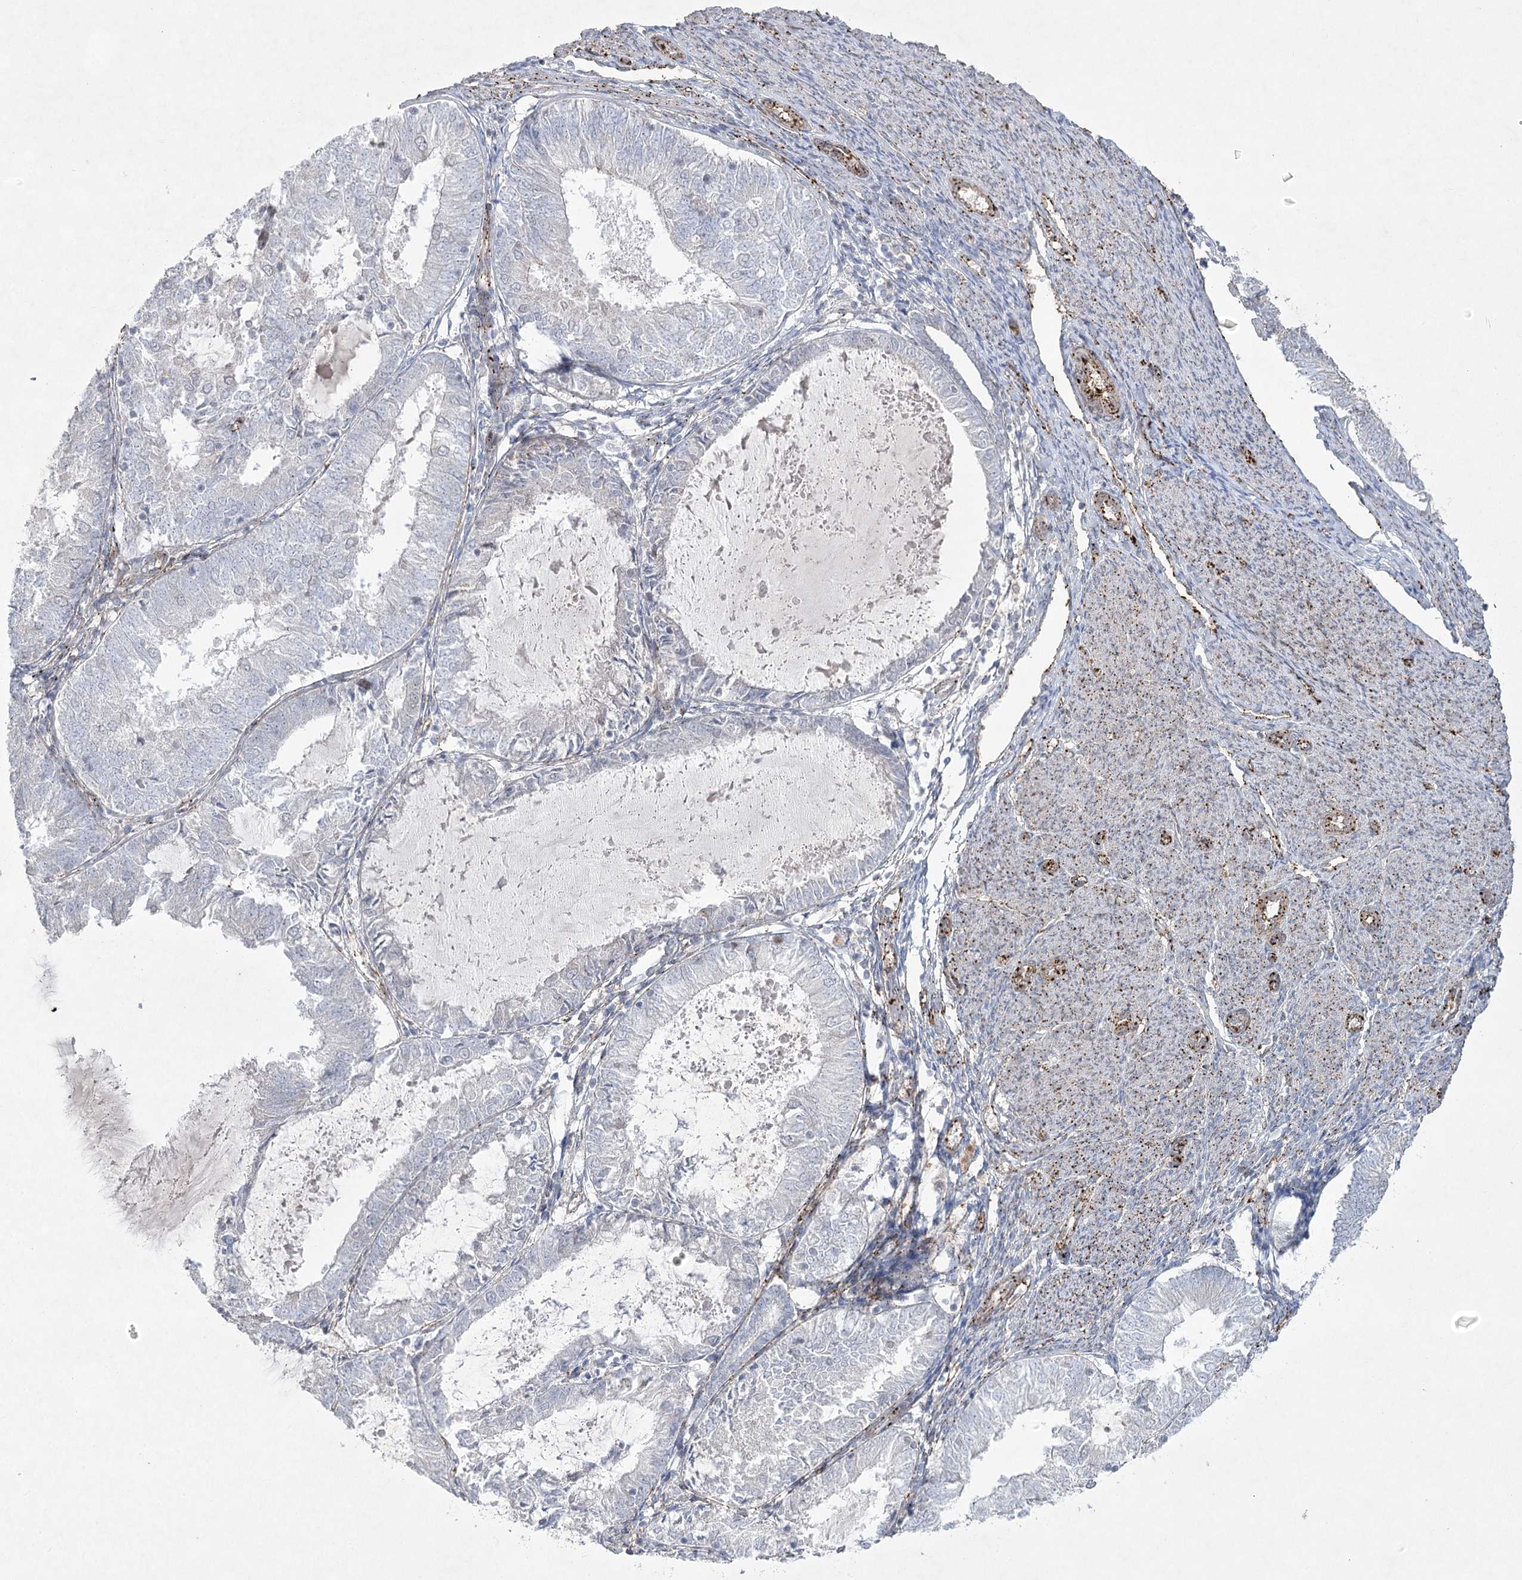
{"staining": {"intensity": "negative", "quantity": "none", "location": "none"}, "tissue": "endometrial cancer", "cell_type": "Tumor cells", "image_type": "cancer", "snomed": [{"axis": "morphology", "description": "Adenocarcinoma, NOS"}, {"axis": "topography", "description": "Endometrium"}], "caption": "DAB (3,3'-diaminobenzidine) immunohistochemical staining of endometrial cancer demonstrates no significant staining in tumor cells.", "gene": "AMTN", "patient": {"sex": "female", "age": 57}}